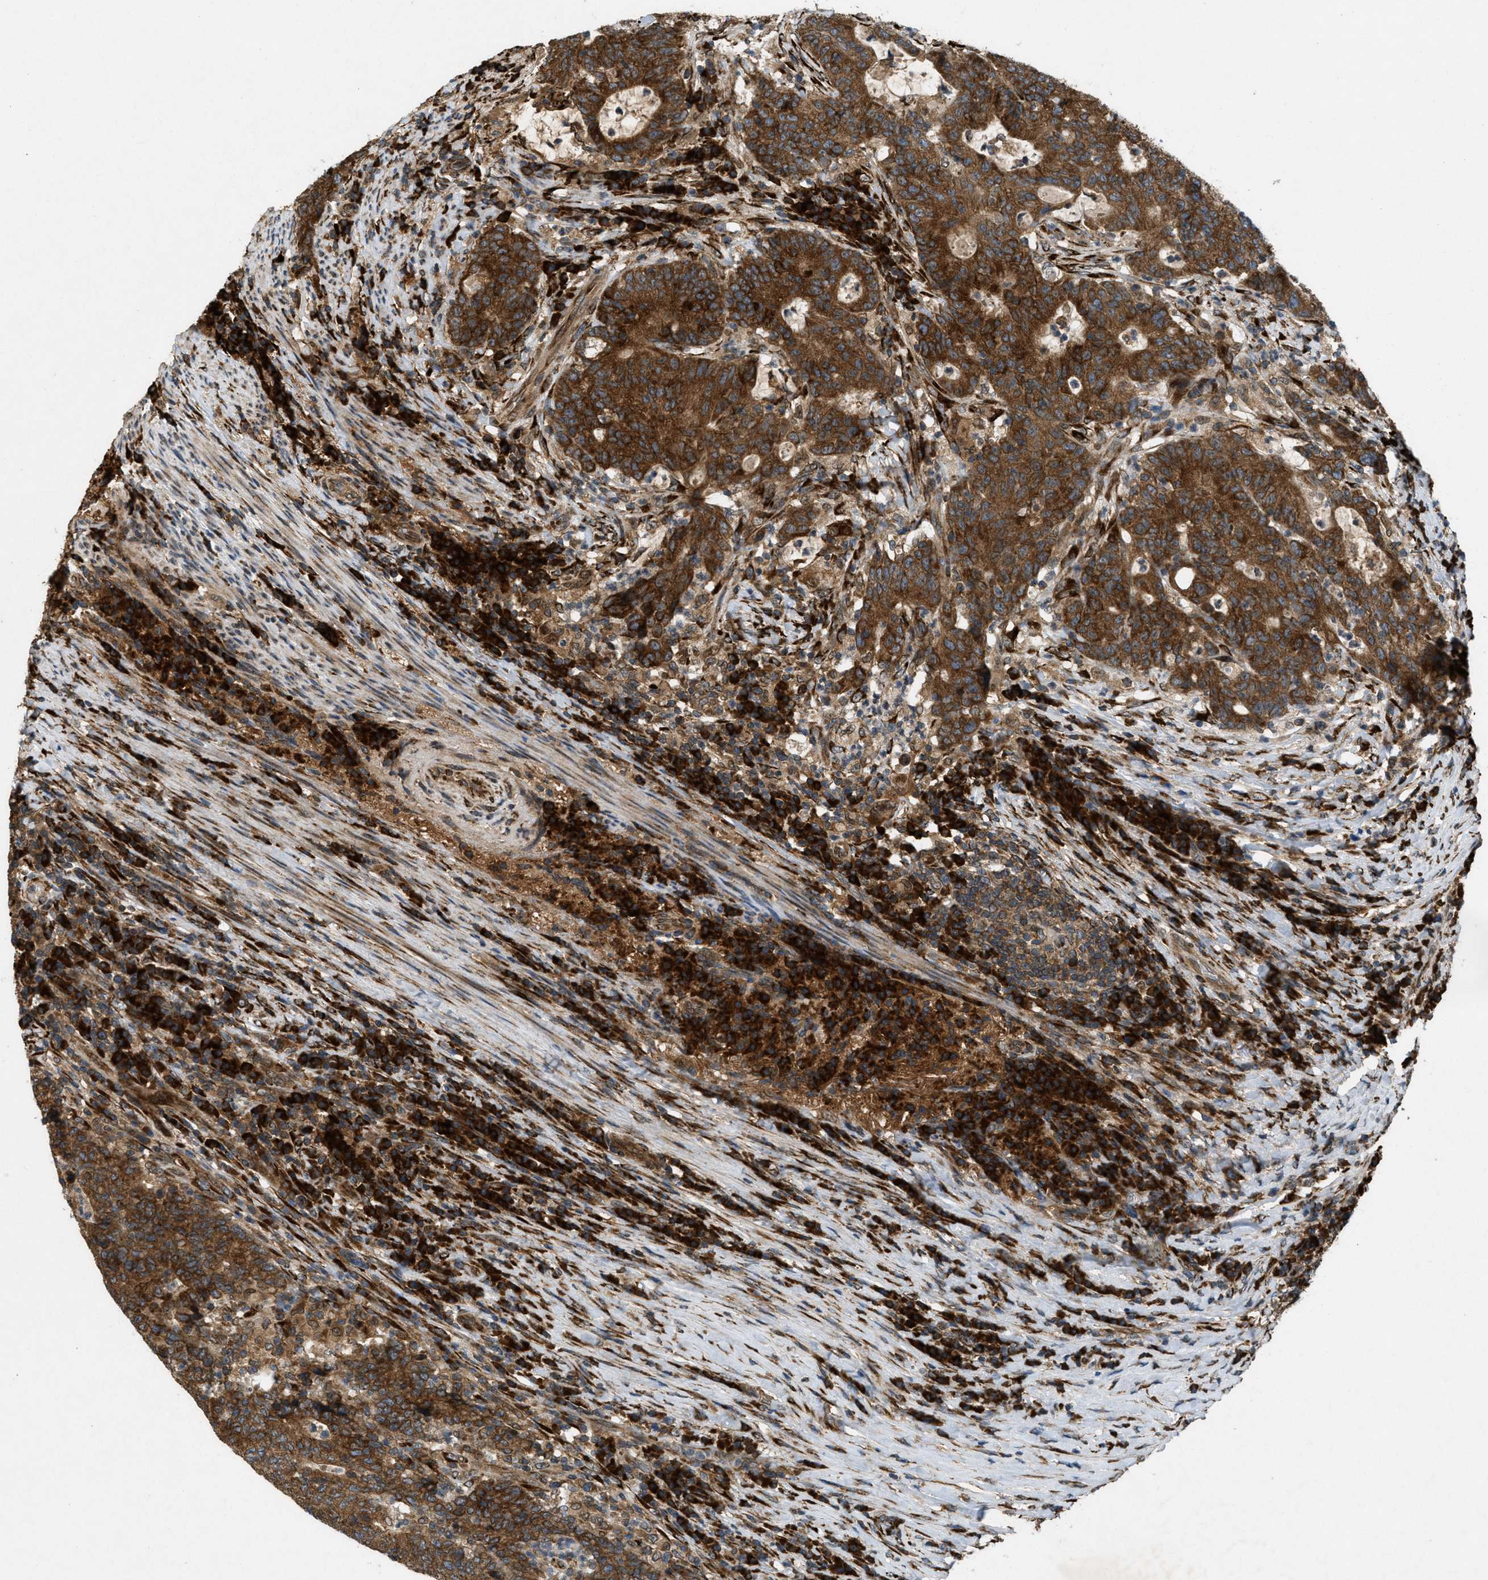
{"staining": {"intensity": "strong", "quantity": ">75%", "location": "cytoplasmic/membranous"}, "tissue": "colorectal cancer", "cell_type": "Tumor cells", "image_type": "cancer", "snomed": [{"axis": "morphology", "description": "Normal tissue, NOS"}, {"axis": "morphology", "description": "Adenocarcinoma, NOS"}, {"axis": "topography", "description": "Colon"}], "caption": "An IHC histopathology image of neoplastic tissue is shown. Protein staining in brown highlights strong cytoplasmic/membranous positivity in colorectal cancer (adenocarcinoma) within tumor cells. The staining is performed using DAB brown chromogen to label protein expression. The nuclei are counter-stained blue using hematoxylin.", "gene": "PCDH18", "patient": {"sex": "female", "age": 75}}